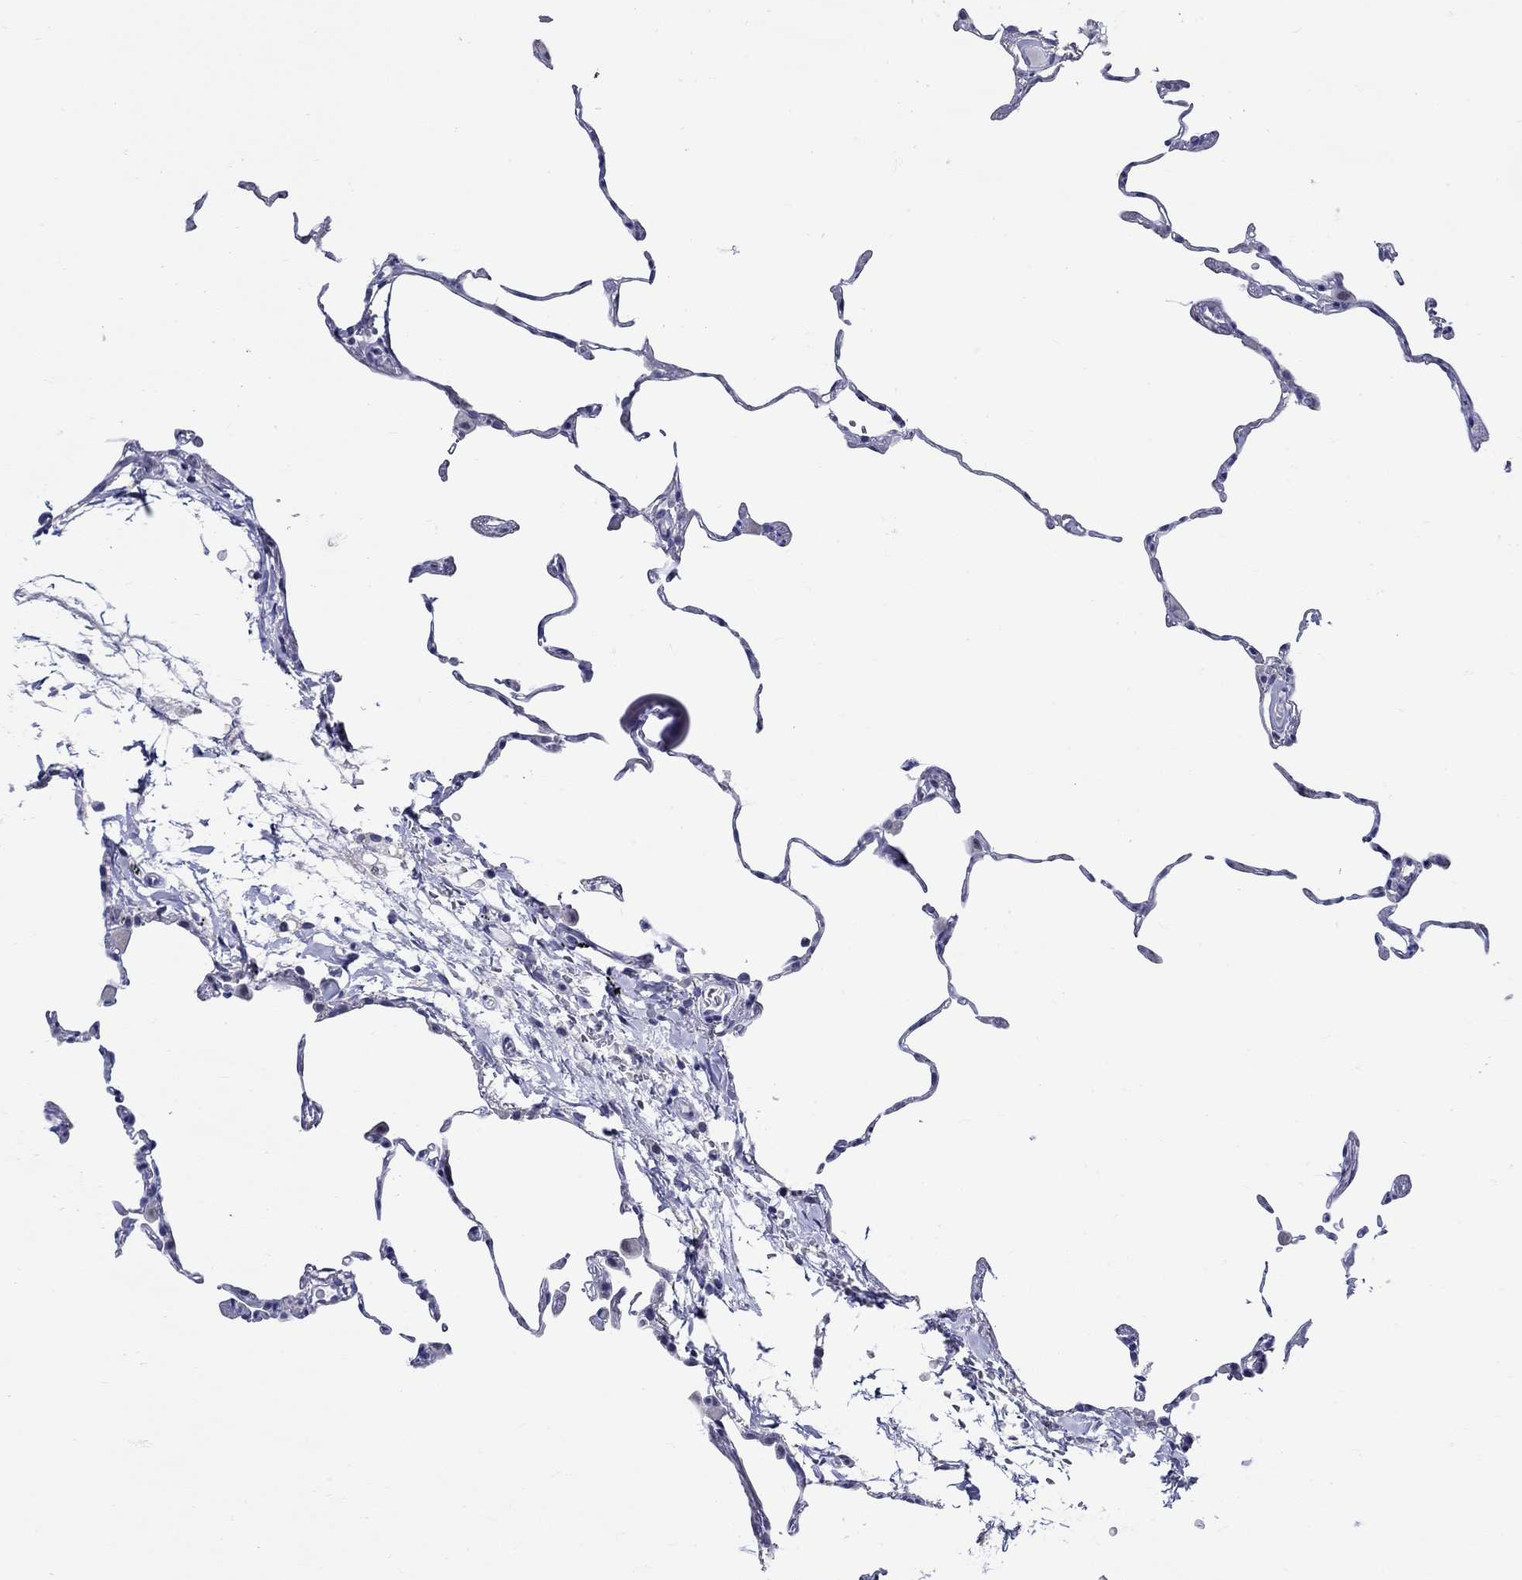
{"staining": {"intensity": "negative", "quantity": "none", "location": "none"}, "tissue": "lung", "cell_type": "Alveolar cells", "image_type": "normal", "snomed": [{"axis": "morphology", "description": "Normal tissue, NOS"}, {"axis": "topography", "description": "Lung"}], "caption": "Alveolar cells show no significant staining in benign lung. The staining is performed using DAB brown chromogen with nuclei counter-stained in using hematoxylin.", "gene": "CRYGS", "patient": {"sex": "female", "age": 57}}